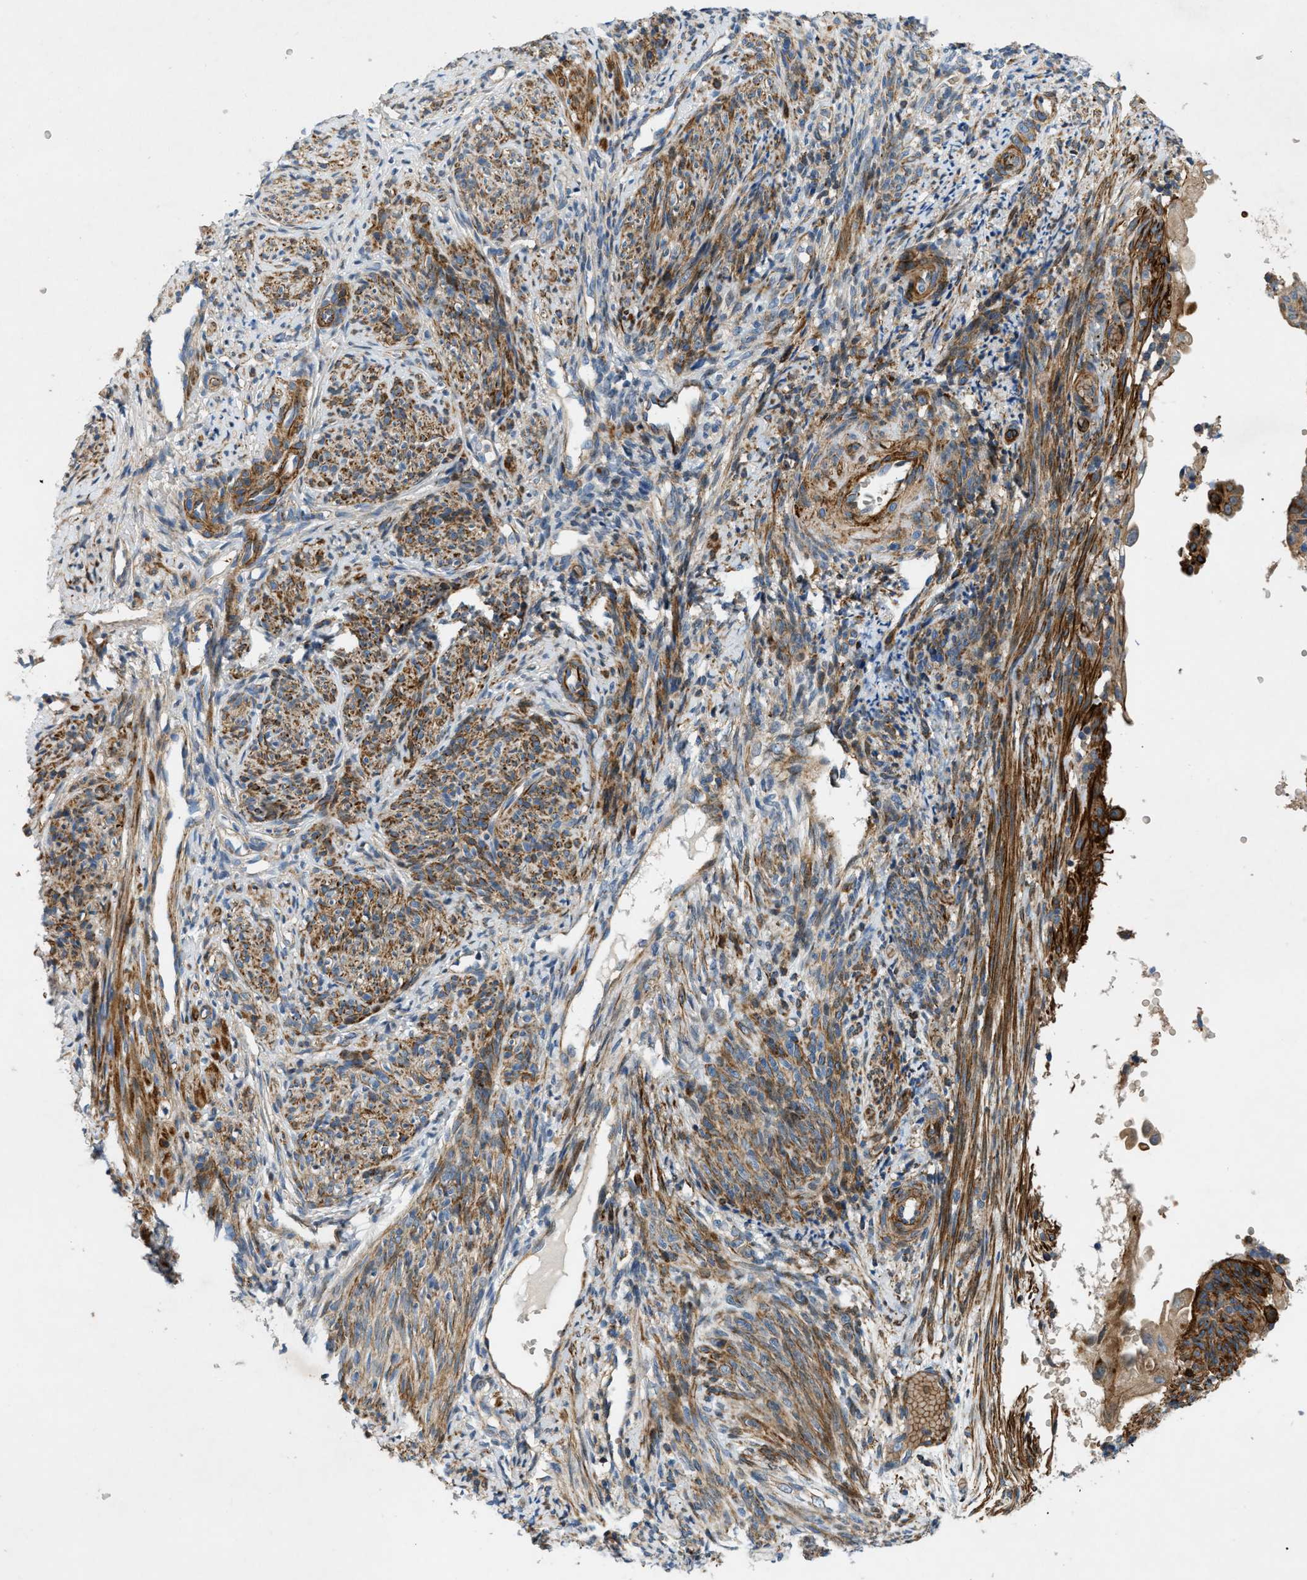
{"staining": {"intensity": "strong", "quantity": ">75%", "location": "cytoplasmic/membranous"}, "tissue": "endometrial cancer", "cell_type": "Tumor cells", "image_type": "cancer", "snomed": [{"axis": "morphology", "description": "Adenocarcinoma, NOS"}, {"axis": "topography", "description": "Endometrium"}], "caption": "Immunohistochemical staining of adenocarcinoma (endometrial) displays high levels of strong cytoplasmic/membranous protein staining in about >75% of tumor cells.", "gene": "DHODH", "patient": {"sex": "female", "age": 58}}